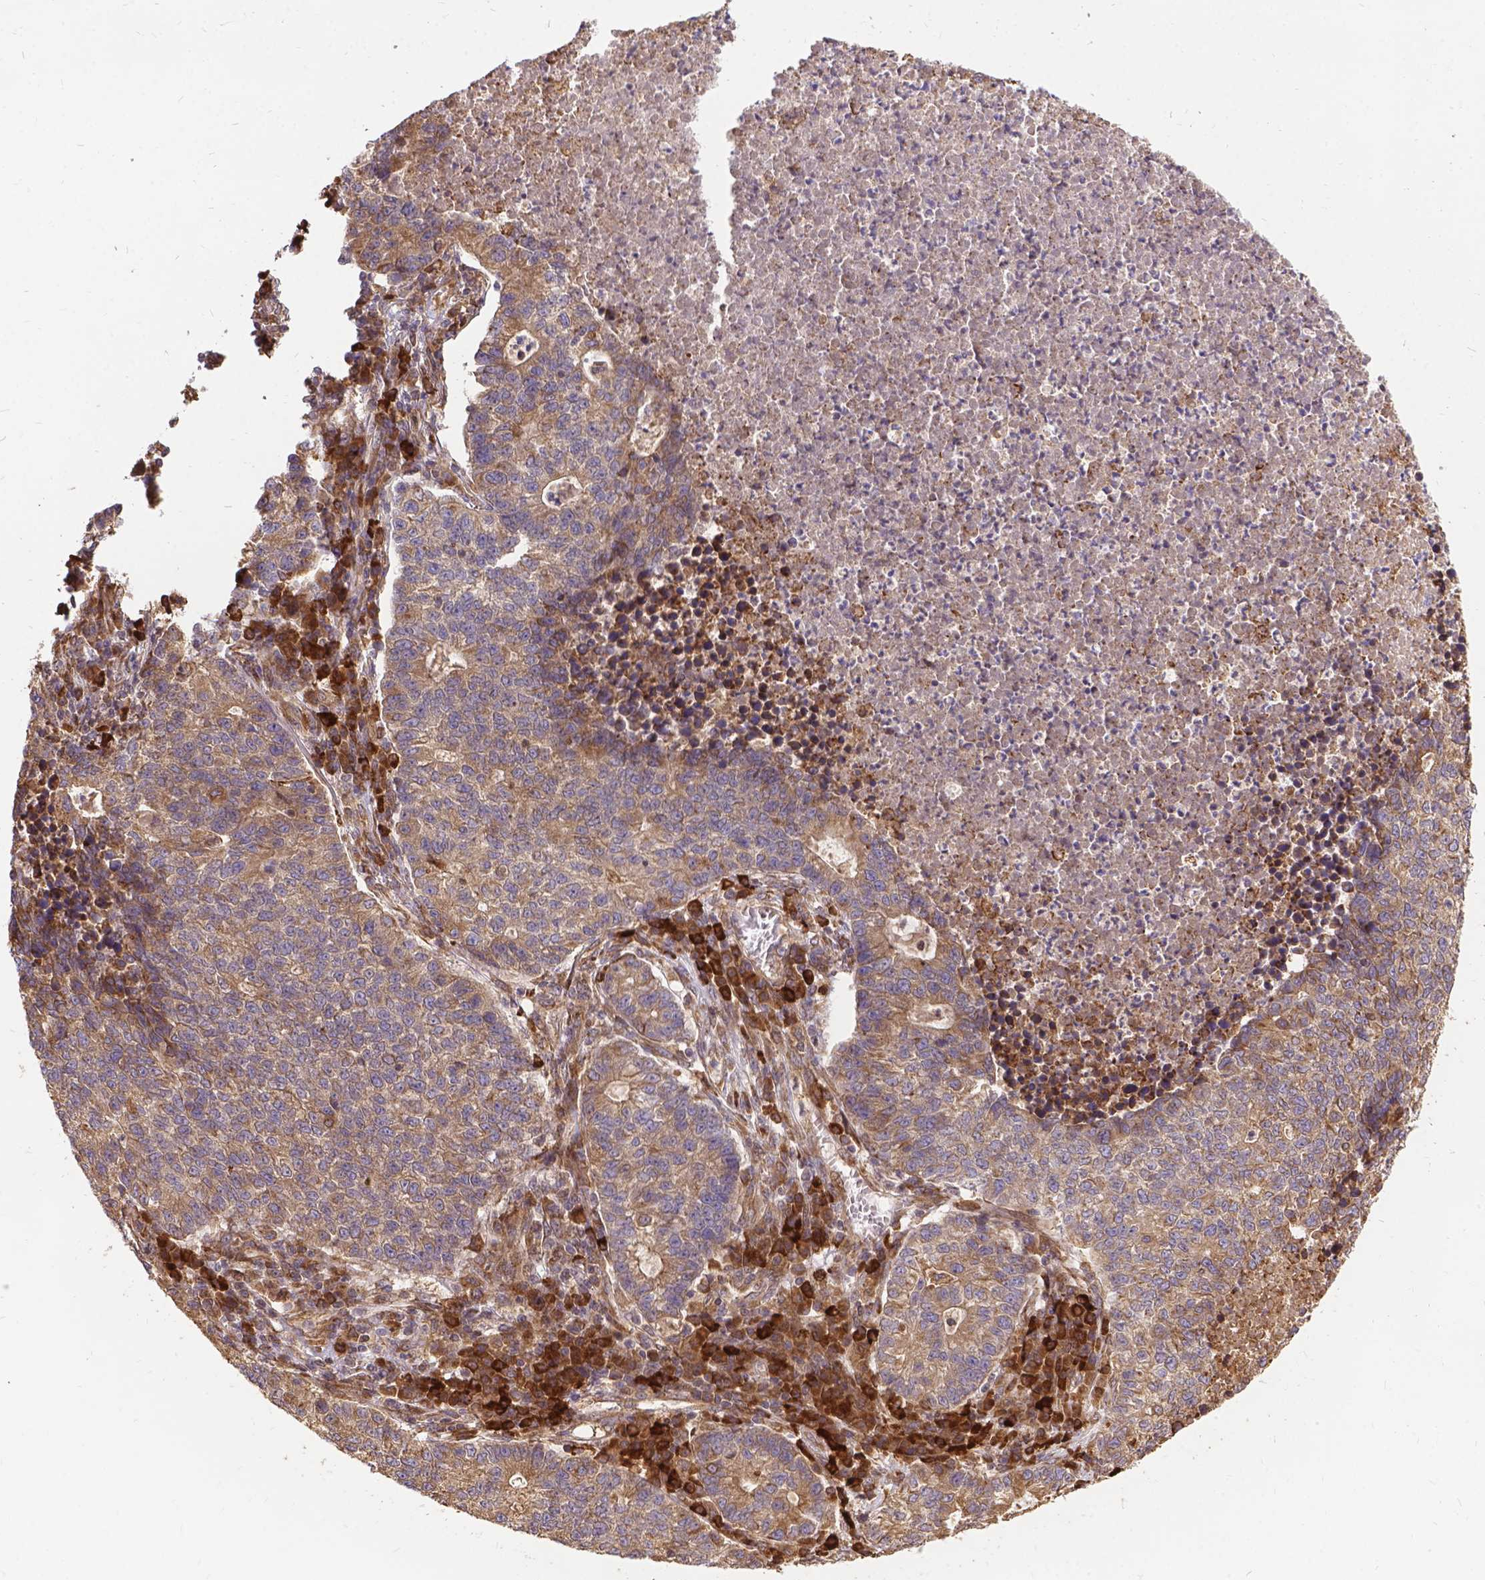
{"staining": {"intensity": "weak", "quantity": ">75%", "location": "cytoplasmic/membranous"}, "tissue": "lung cancer", "cell_type": "Tumor cells", "image_type": "cancer", "snomed": [{"axis": "morphology", "description": "Adenocarcinoma, NOS"}, {"axis": "topography", "description": "Lung"}], "caption": "Lung cancer stained with a brown dye demonstrates weak cytoplasmic/membranous positive staining in about >75% of tumor cells.", "gene": "DENND6A", "patient": {"sex": "male", "age": 57}}